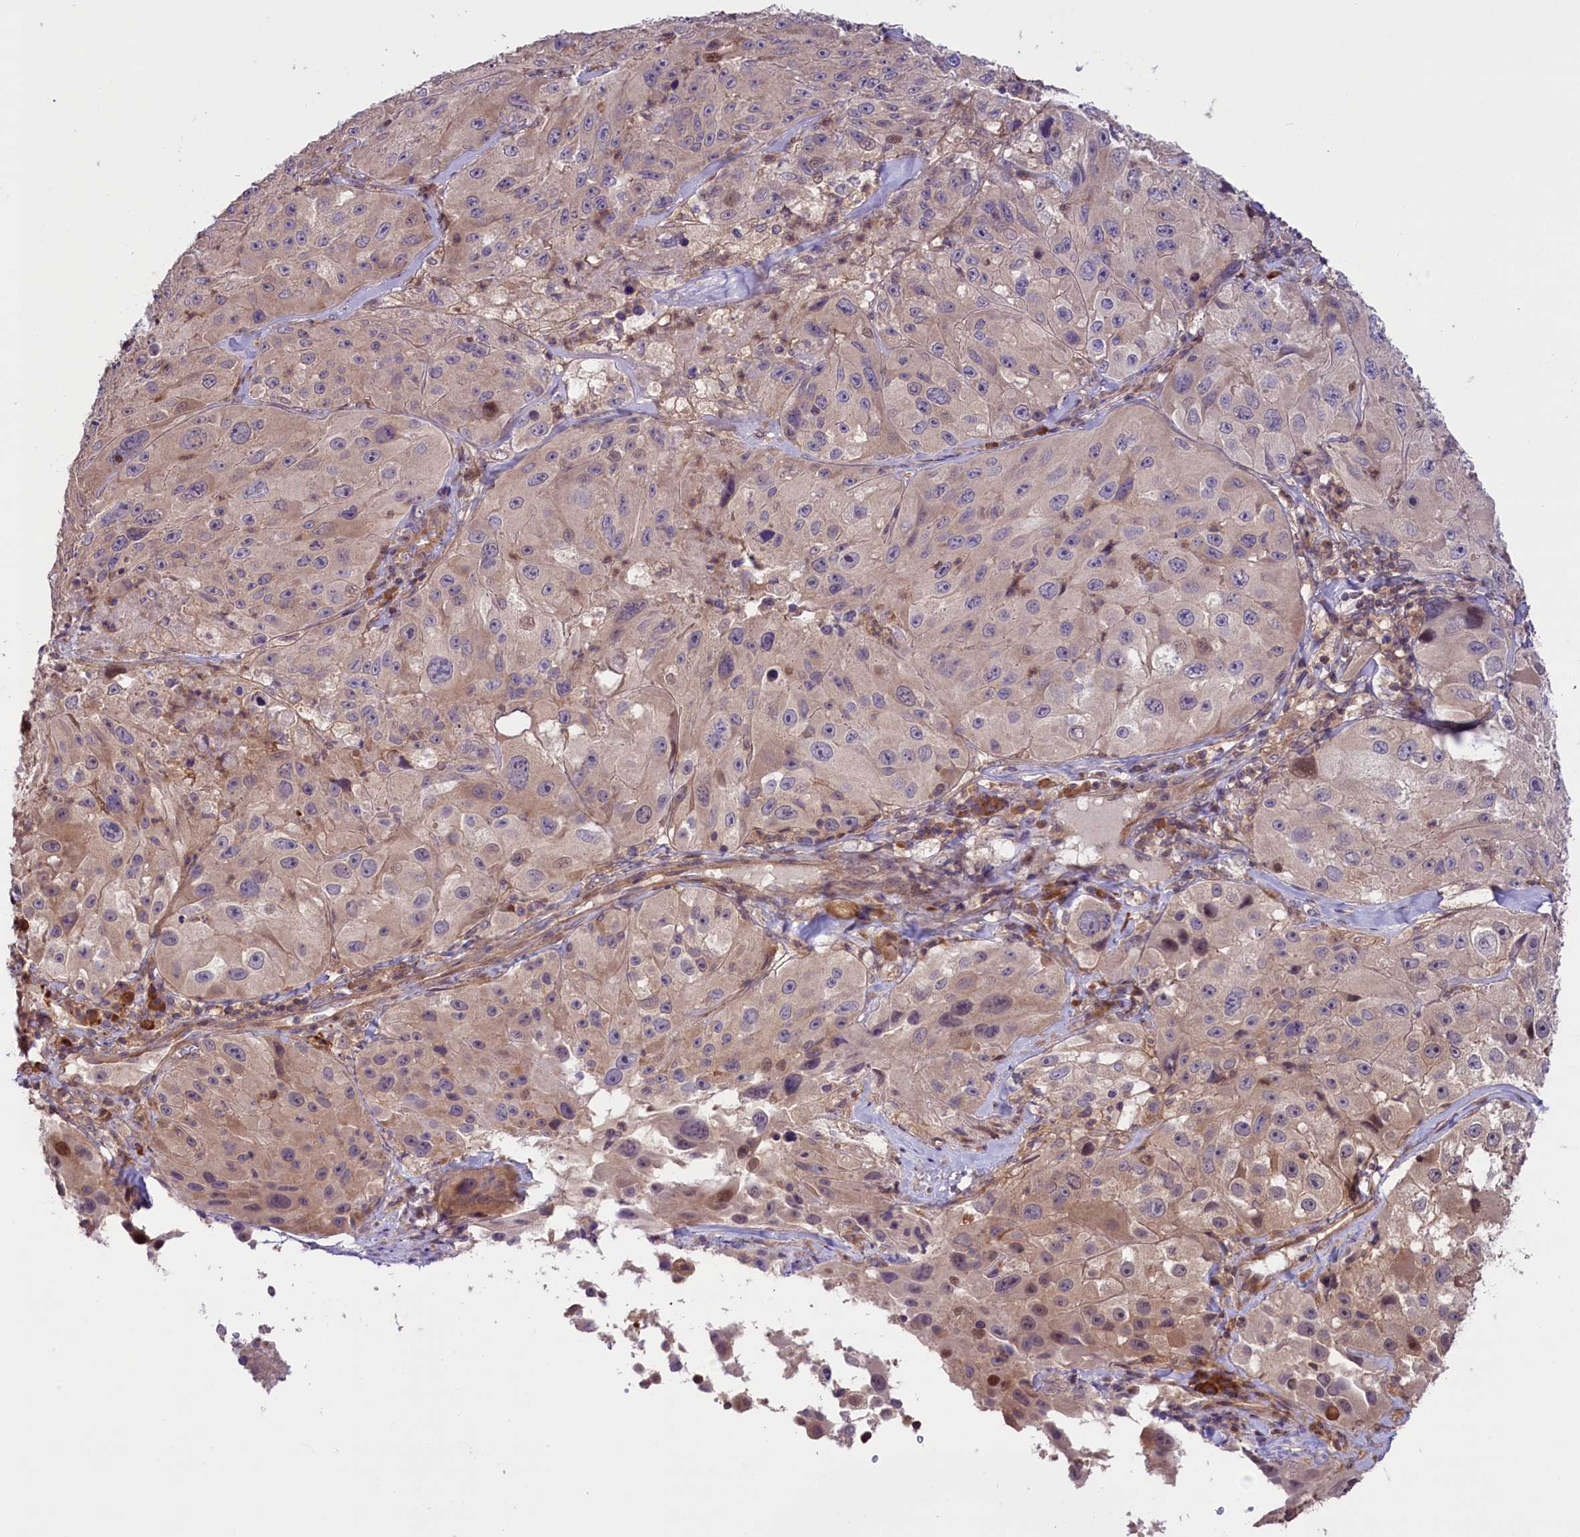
{"staining": {"intensity": "weak", "quantity": "<25%", "location": "cytoplasmic/membranous,nuclear"}, "tissue": "melanoma", "cell_type": "Tumor cells", "image_type": "cancer", "snomed": [{"axis": "morphology", "description": "Malignant melanoma, Metastatic site"}, {"axis": "topography", "description": "Lymph node"}], "caption": "Tumor cells show no significant positivity in melanoma.", "gene": "RIC8A", "patient": {"sex": "male", "age": 62}}